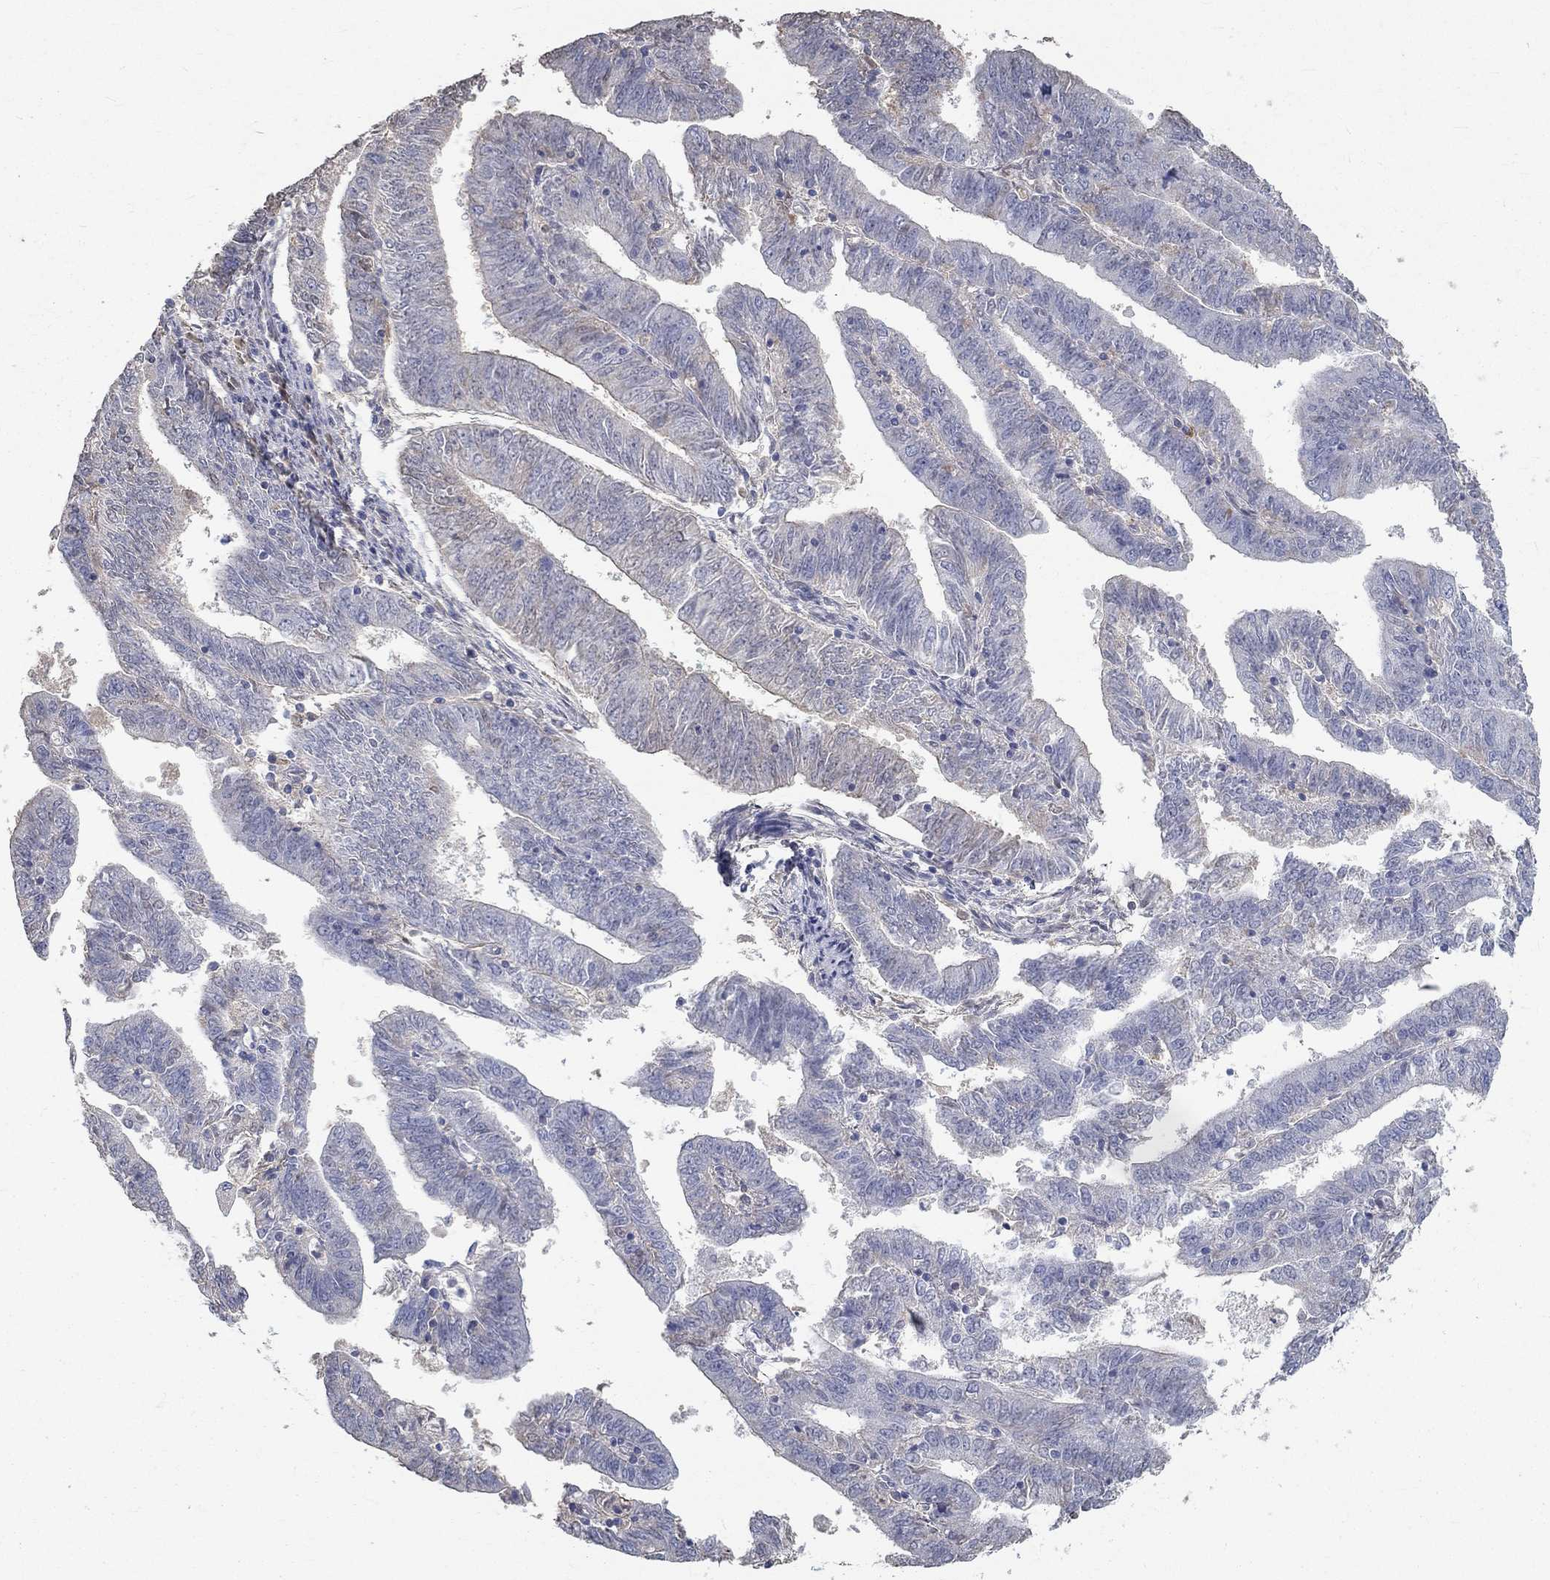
{"staining": {"intensity": "weak", "quantity": "<25%", "location": "cytoplasmic/membranous"}, "tissue": "endometrial cancer", "cell_type": "Tumor cells", "image_type": "cancer", "snomed": [{"axis": "morphology", "description": "Adenocarcinoma, NOS"}, {"axis": "topography", "description": "Endometrium"}], "caption": "This is a image of immunohistochemistry (IHC) staining of endometrial cancer, which shows no expression in tumor cells.", "gene": "FGF2", "patient": {"sex": "female", "age": 82}}